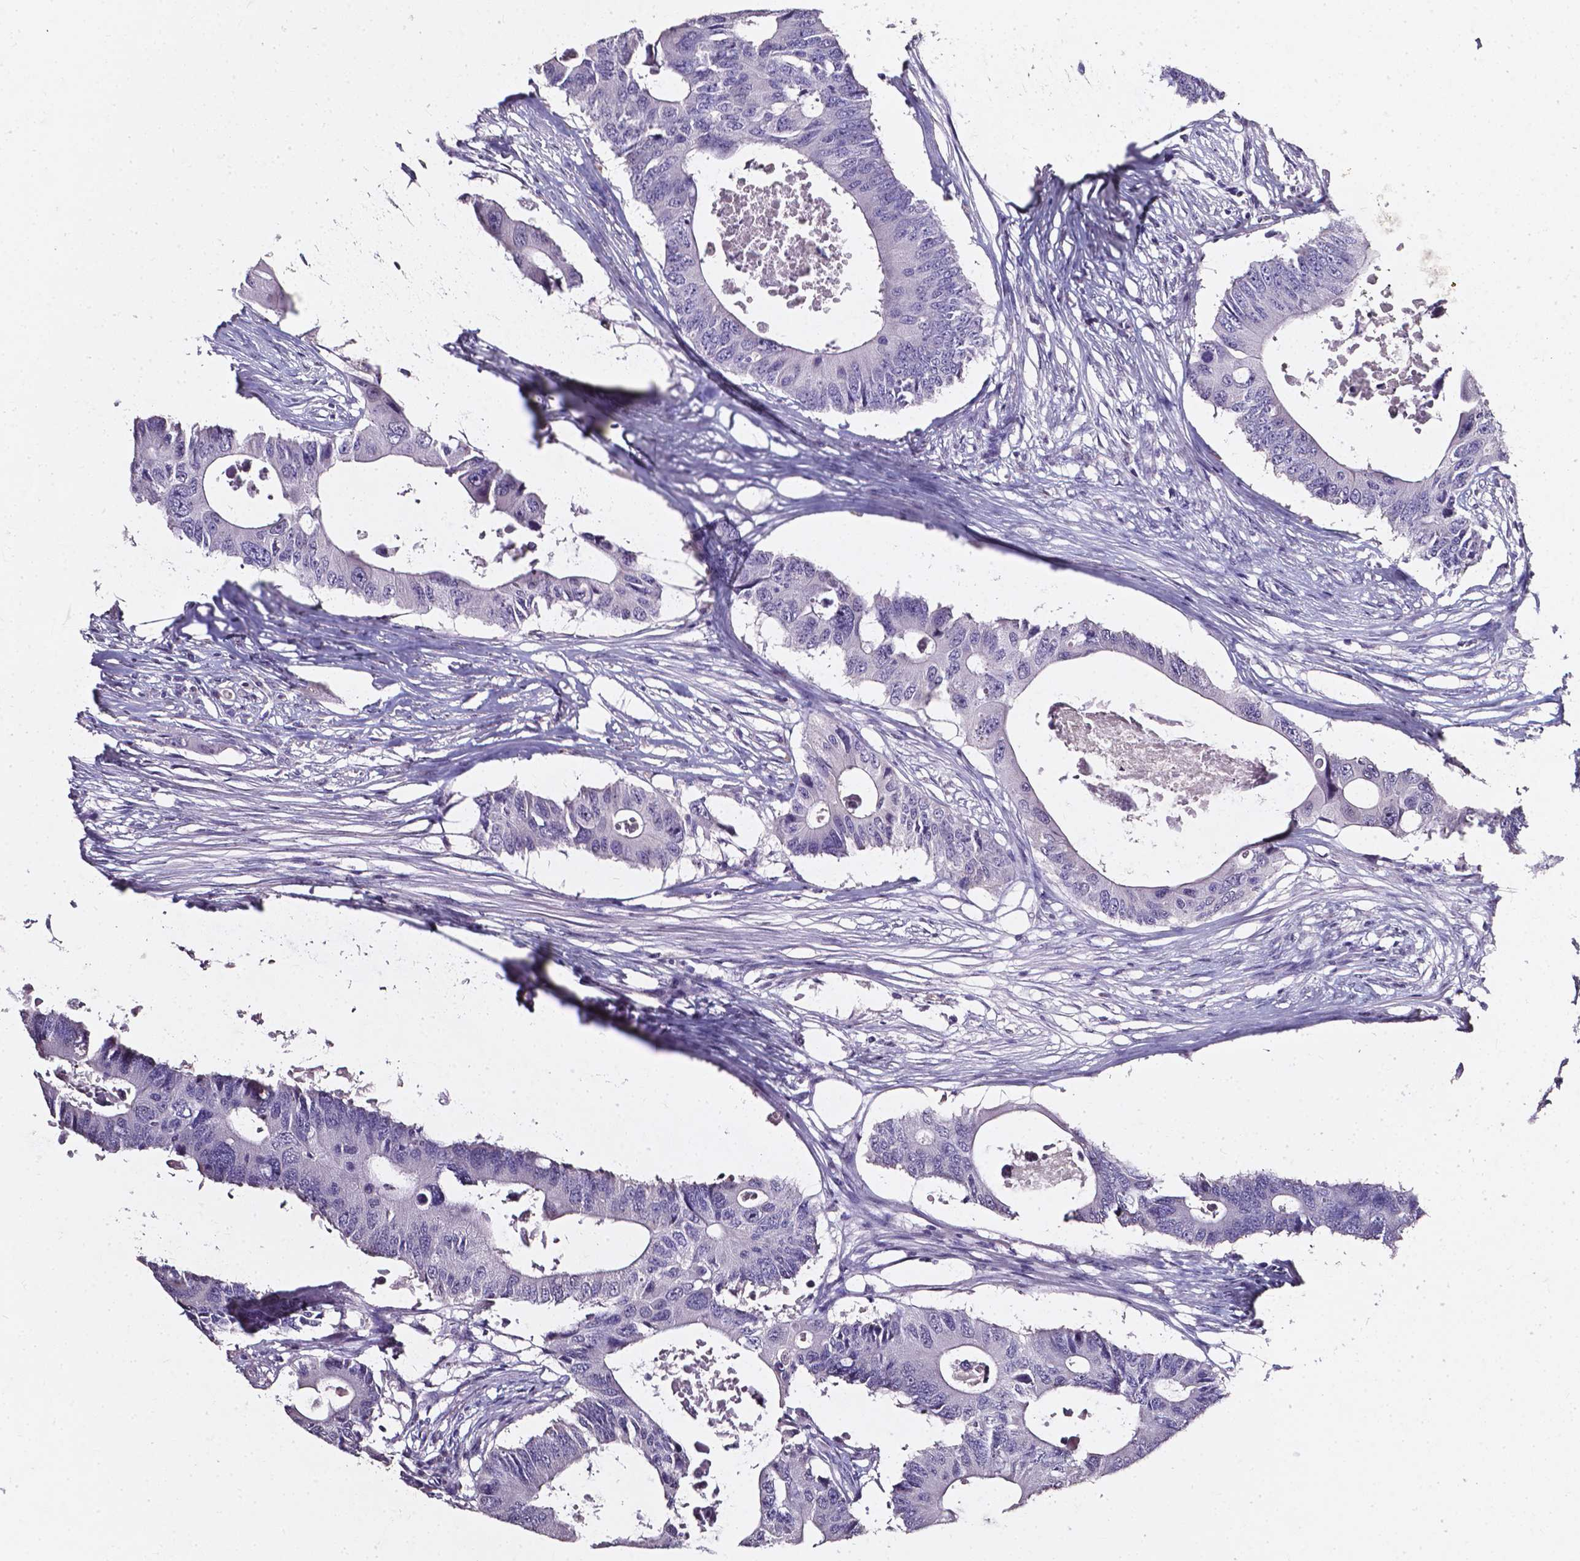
{"staining": {"intensity": "negative", "quantity": "none", "location": "none"}, "tissue": "colorectal cancer", "cell_type": "Tumor cells", "image_type": "cancer", "snomed": [{"axis": "morphology", "description": "Adenocarcinoma, NOS"}, {"axis": "topography", "description": "Colon"}], "caption": "Immunohistochemical staining of human colorectal cancer (adenocarcinoma) displays no significant staining in tumor cells.", "gene": "AKR1B10", "patient": {"sex": "male", "age": 71}}